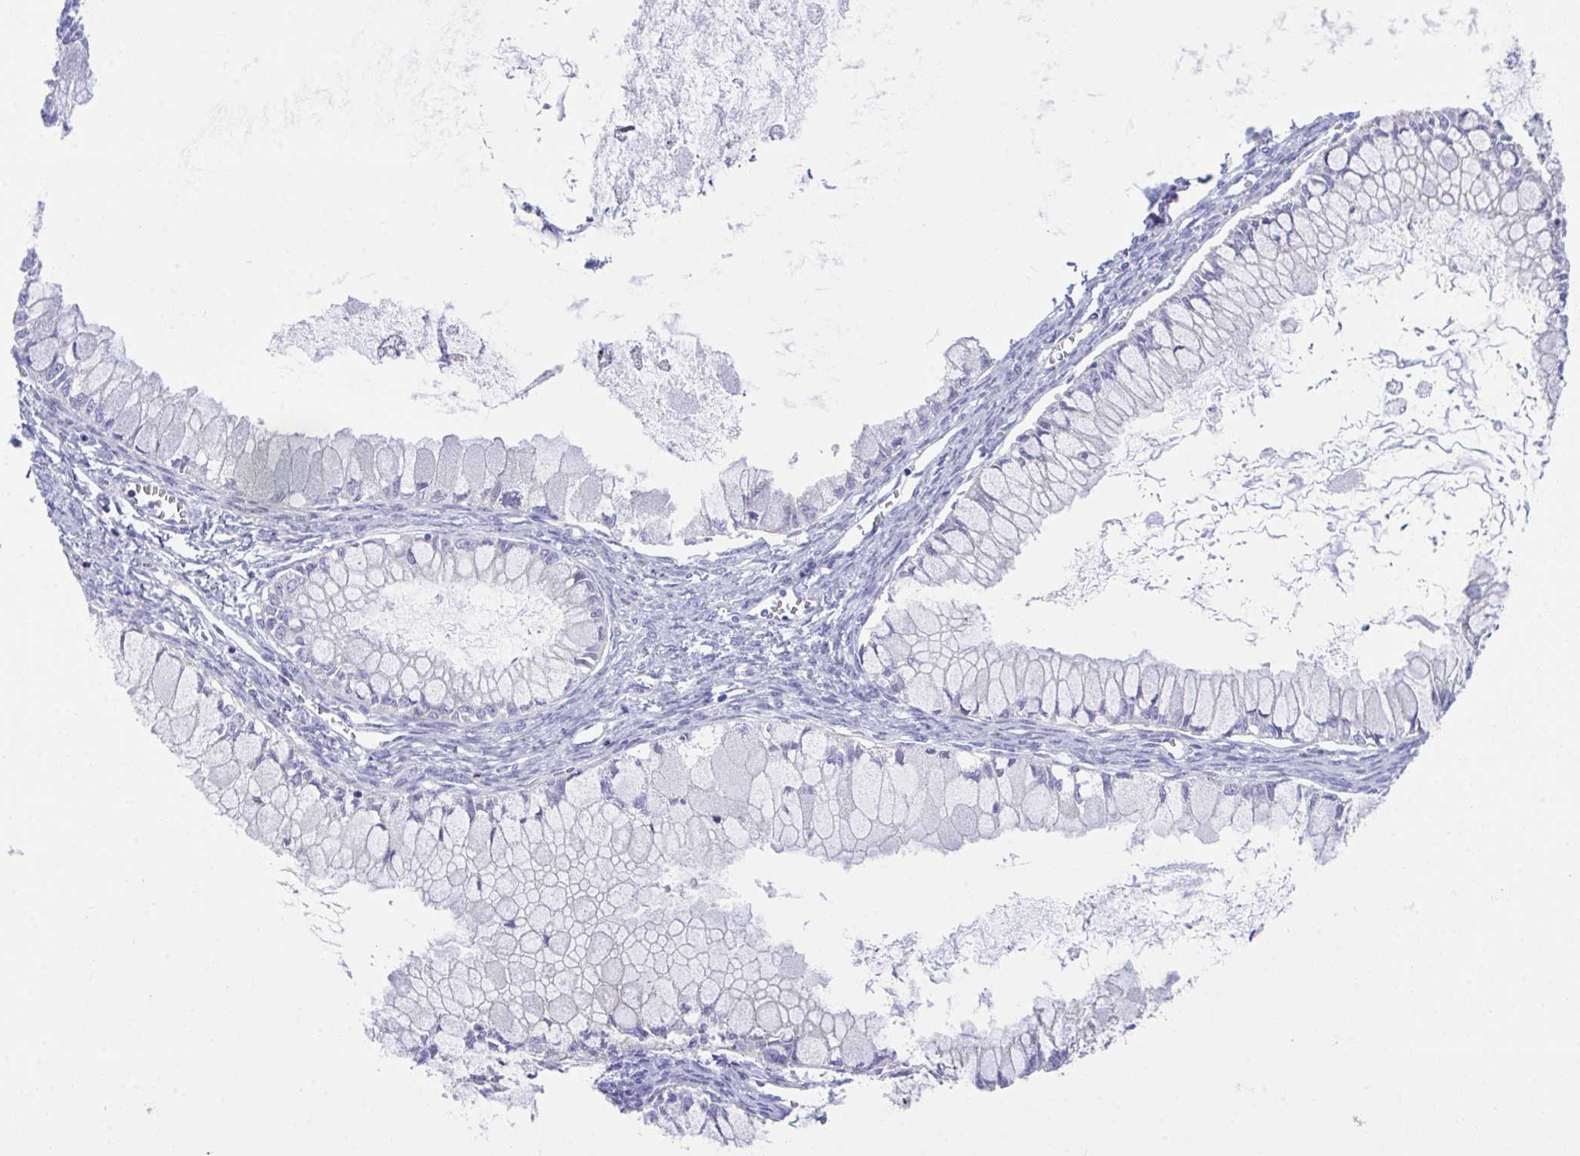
{"staining": {"intensity": "negative", "quantity": "none", "location": "none"}, "tissue": "ovarian cancer", "cell_type": "Tumor cells", "image_type": "cancer", "snomed": [{"axis": "morphology", "description": "Cystadenocarcinoma, mucinous, NOS"}, {"axis": "topography", "description": "Ovary"}], "caption": "Tumor cells are negative for protein expression in human mucinous cystadenocarcinoma (ovarian).", "gene": "PLEKHH1", "patient": {"sex": "female", "age": 34}}